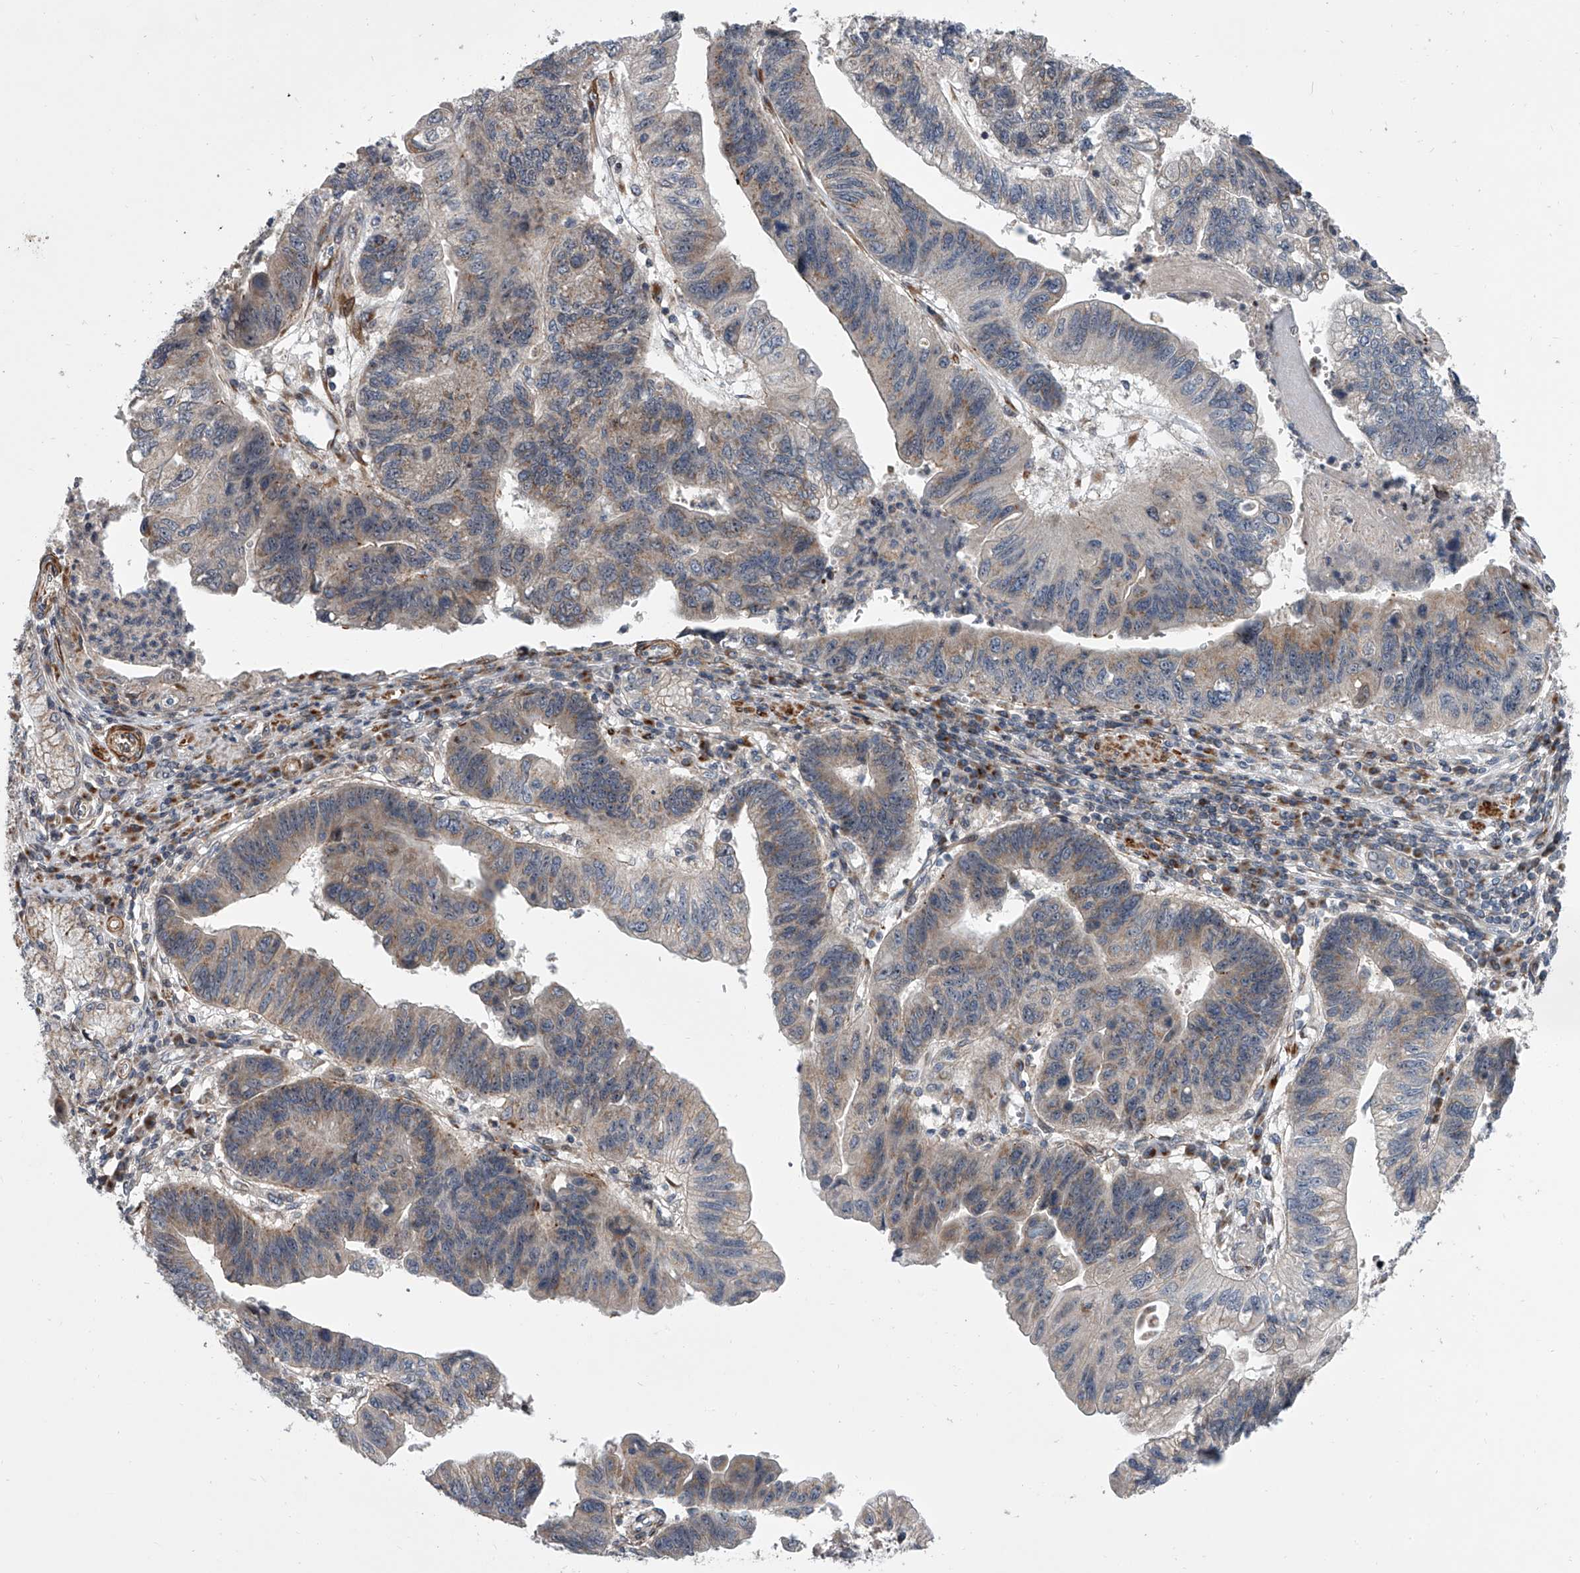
{"staining": {"intensity": "weak", "quantity": "25%-75%", "location": "cytoplasmic/membranous"}, "tissue": "stomach cancer", "cell_type": "Tumor cells", "image_type": "cancer", "snomed": [{"axis": "morphology", "description": "Adenocarcinoma, NOS"}, {"axis": "topography", "description": "Stomach"}], "caption": "A high-resolution photomicrograph shows immunohistochemistry (IHC) staining of stomach adenocarcinoma, which displays weak cytoplasmic/membranous positivity in about 25%-75% of tumor cells.", "gene": "DLGAP2", "patient": {"sex": "male", "age": 59}}